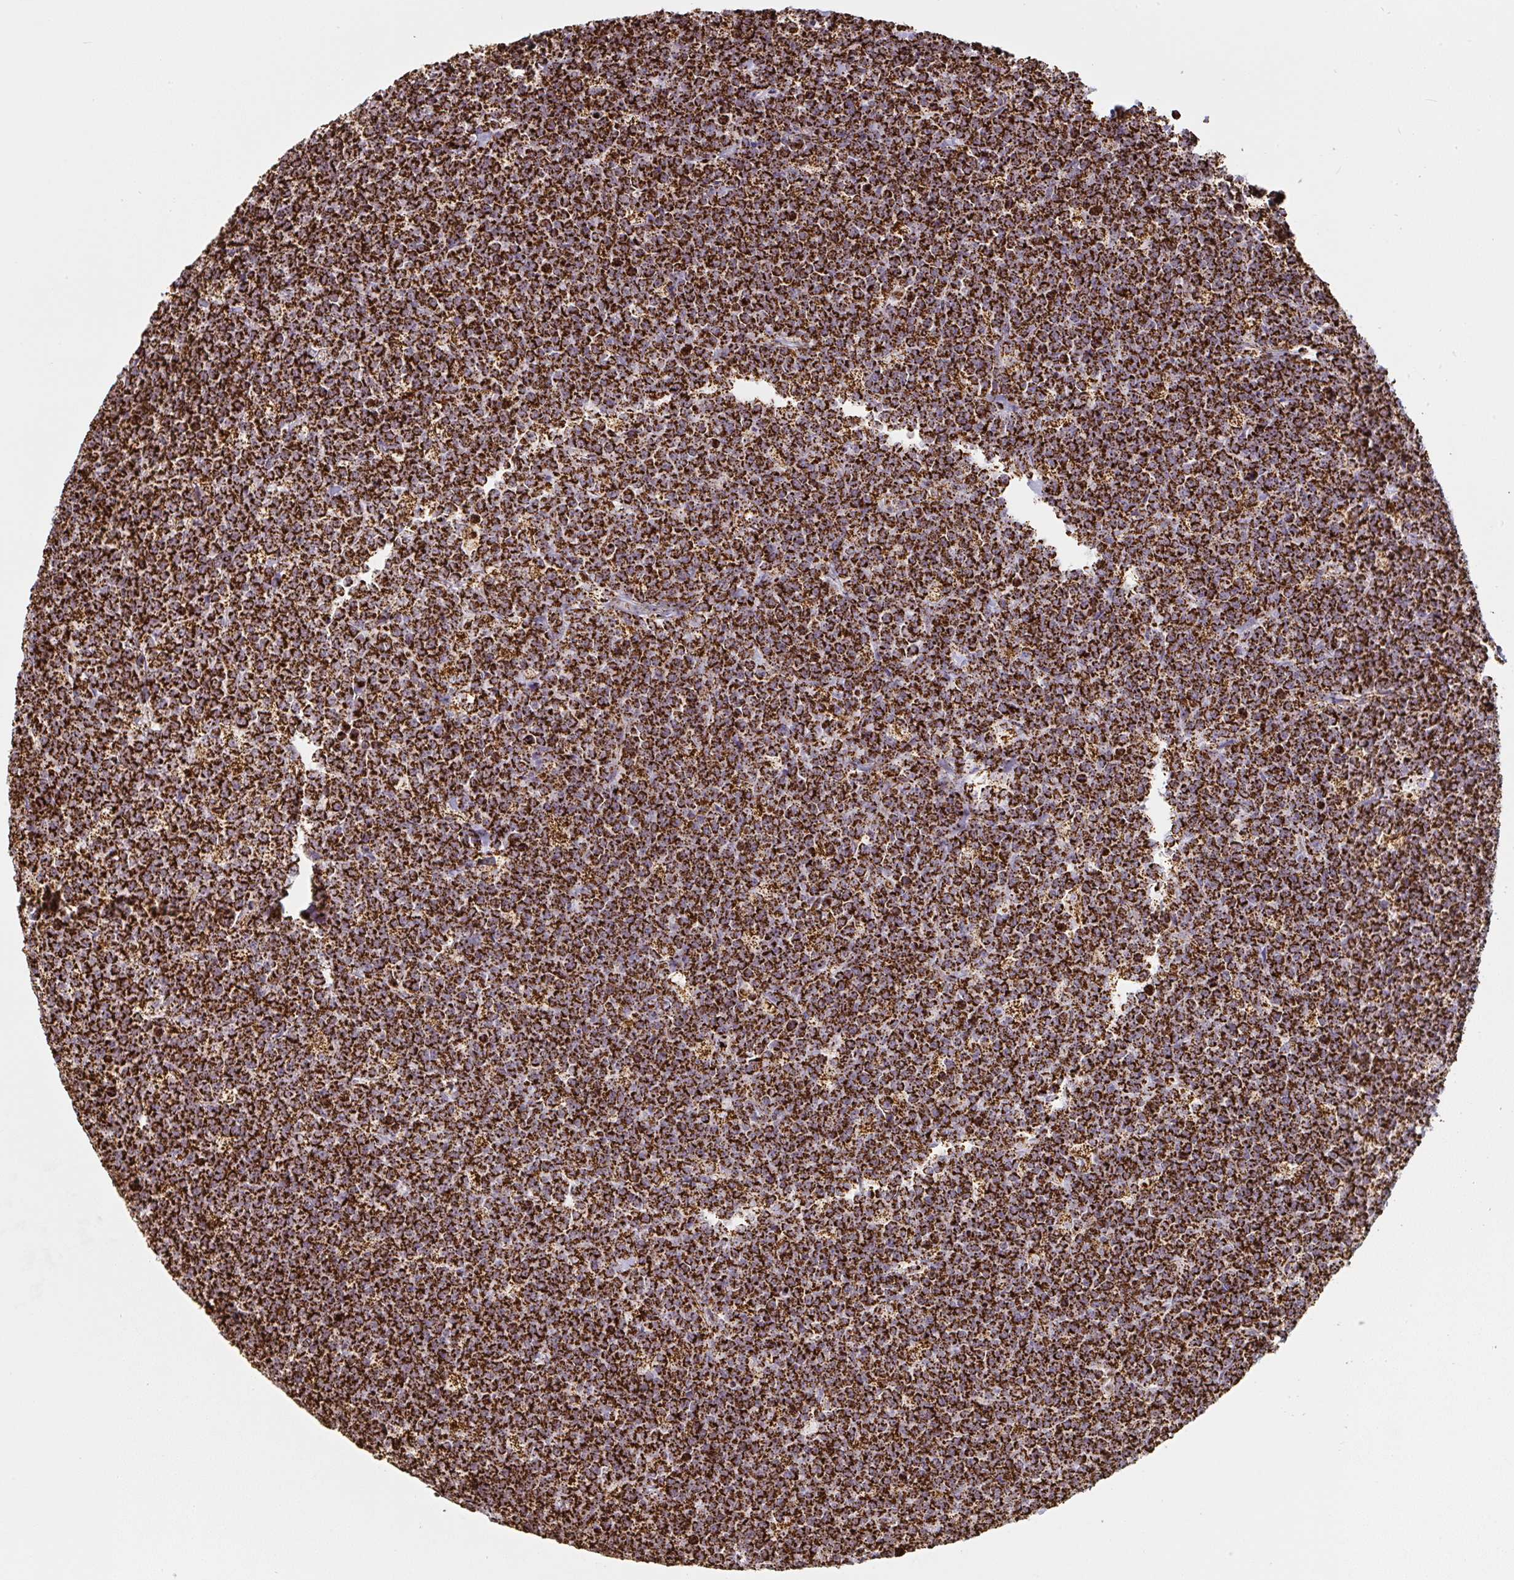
{"staining": {"intensity": "strong", "quantity": ">75%", "location": "cytoplasmic/membranous"}, "tissue": "lymphoma", "cell_type": "Tumor cells", "image_type": "cancer", "snomed": [{"axis": "morphology", "description": "Malignant lymphoma, non-Hodgkin's type, High grade"}, {"axis": "topography", "description": "Small intestine"}, {"axis": "topography", "description": "Colon"}], "caption": "Immunohistochemical staining of lymphoma reveals high levels of strong cytoplasmic/membranous expression in approximately >75% of tumor cells.", "gene": "ATP5F1A", "patient": {"sex": "male", "age": 8}}